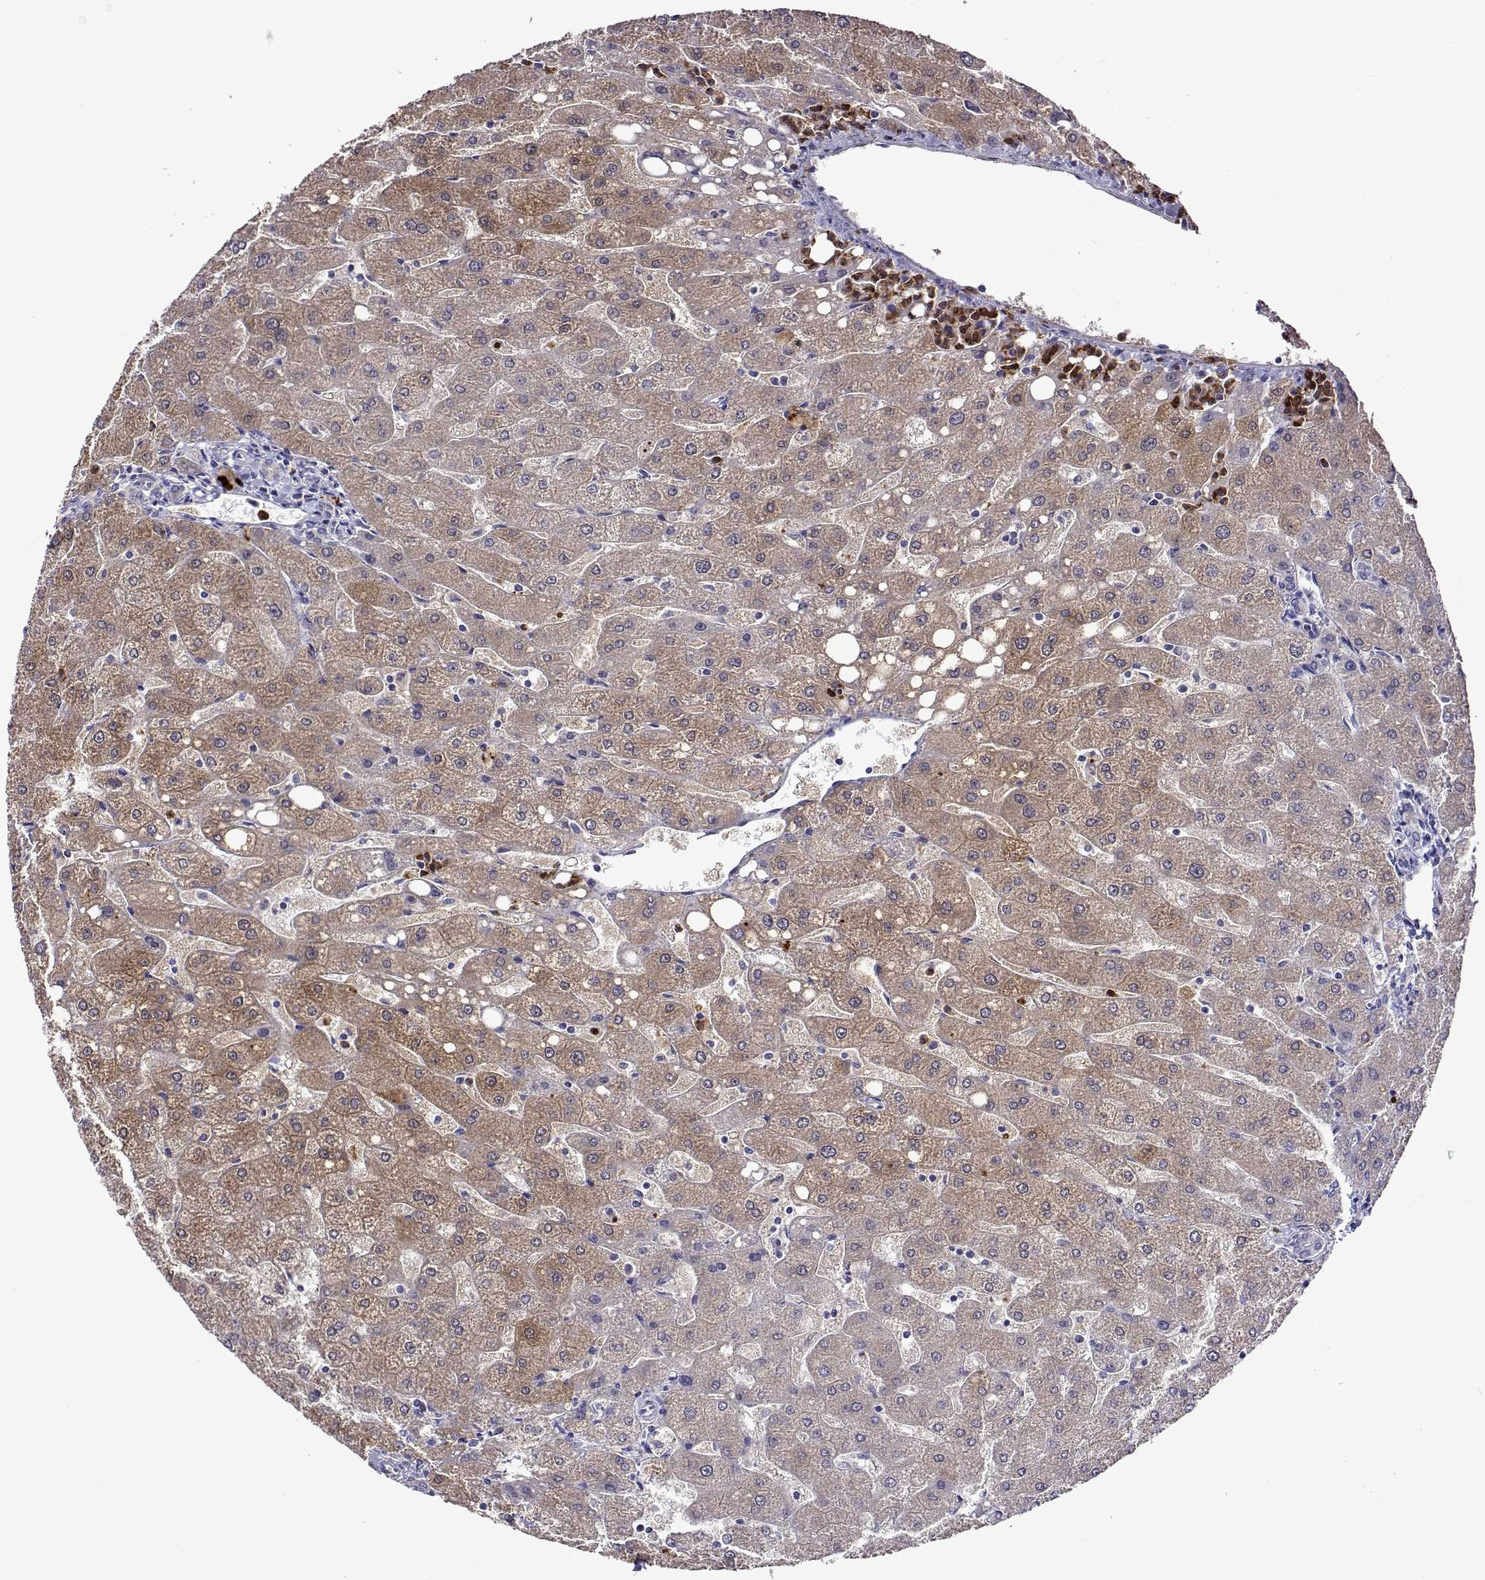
{"staining": {"intensity": "negative", "quantity": "none", "location": "none"}, "tissue": "liver", "cell_type": "Cholangiocytes", "image_type": "normal", "snomed": [{"axis": "morphology", "description": "Normal tissue, NOS"}, {"axis": "topography", "description": "Liver"}], "caption": "Immunohistochemistry image of benign human liver stained for a protein (brown), which exhibits no positivity in cholangiocytes.", "gene": "SULT2A1", "patient": {"sex": "male", "age": 67}}